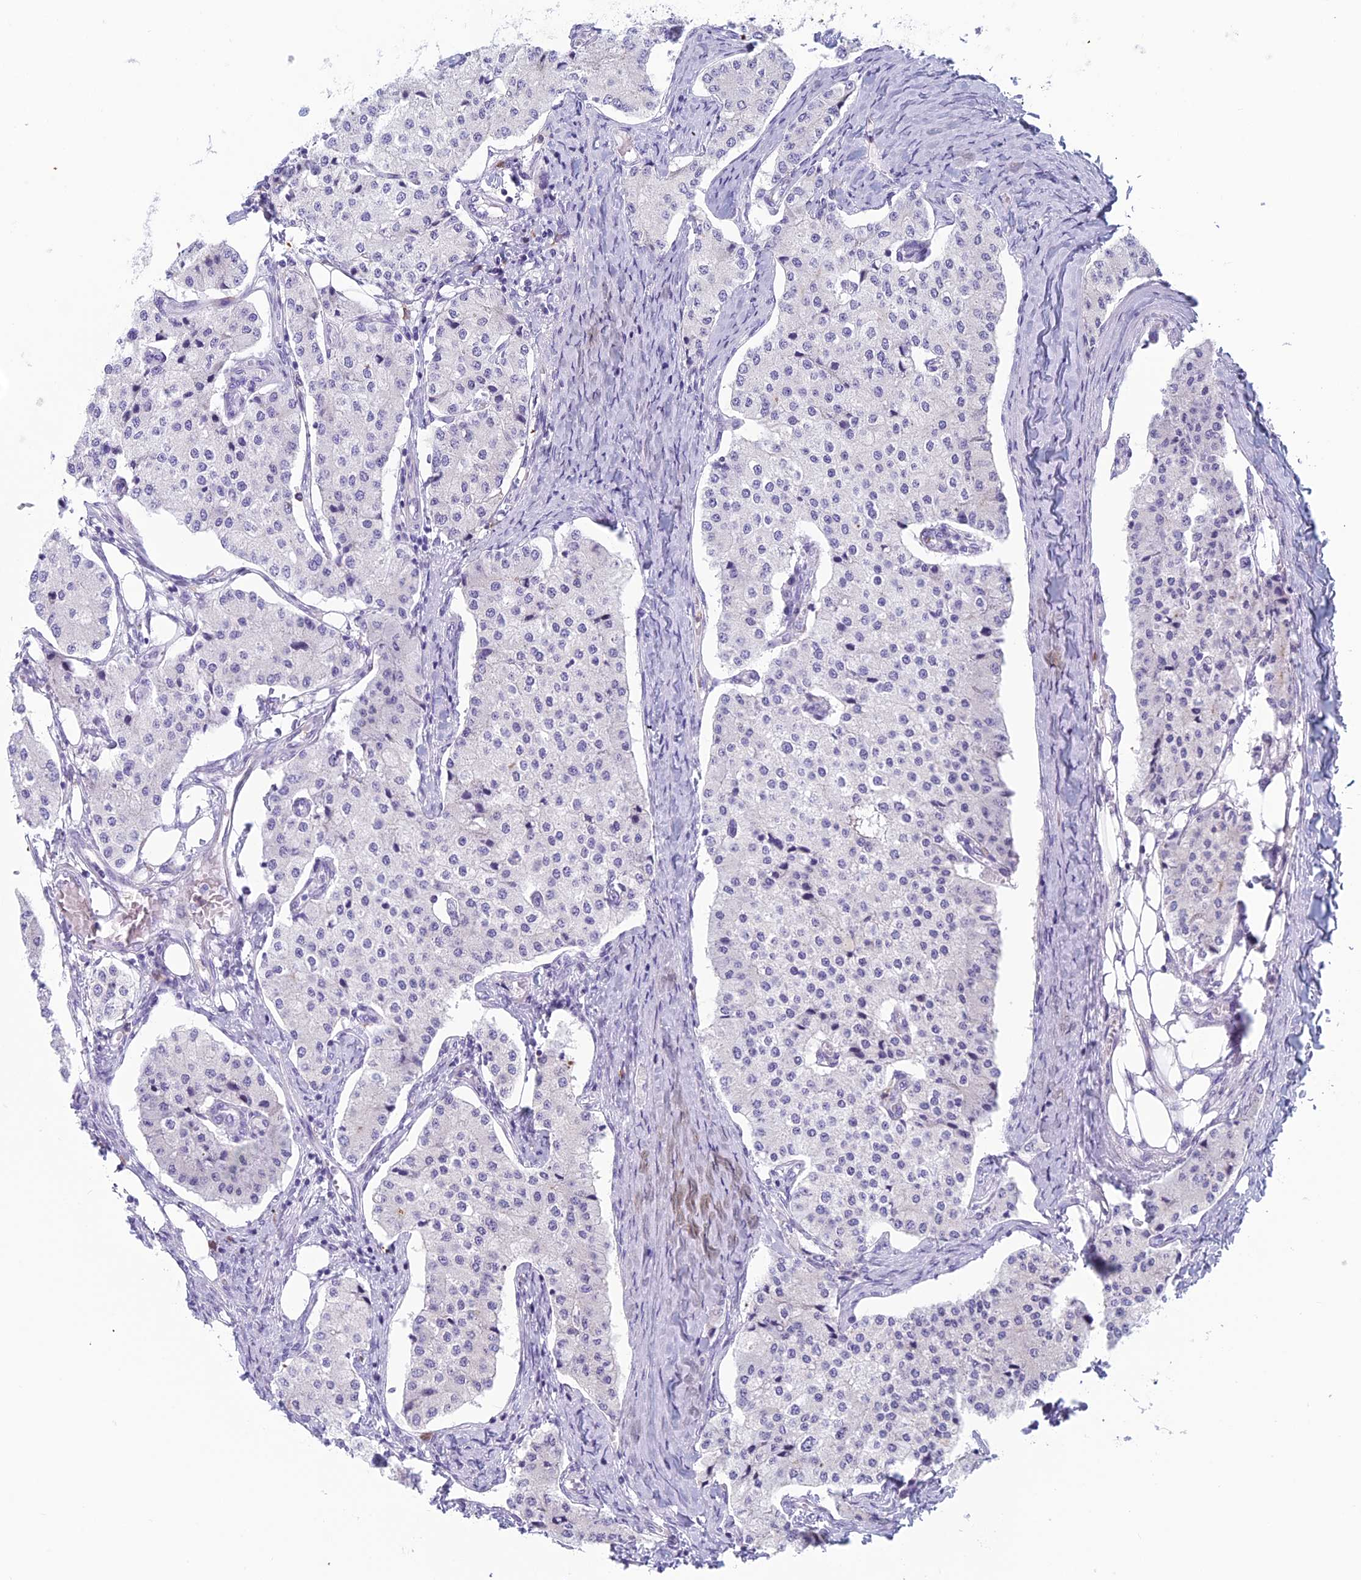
{"staining": {"intensity": "negative", "quantity": "none", "location": "none"}, "tissue": "carcinoid", "cell_type": "Tumor cells", "image_type": "cancer", "snomed": [{"axis": "morphology", "description": "Carcinoid, malignant, NOS"}, {"axis": "topography", "description": "Colon"}], "caption": "This is a image of IHC staining of carcinoid (malignant), which shows no expression in tumor cells. (DAB immunohistochemistry (IHC) visualized using brightfield microscopy, high magnification).", "gene": "NOC2L", "patient": {"sex": "female", "age": 52}}